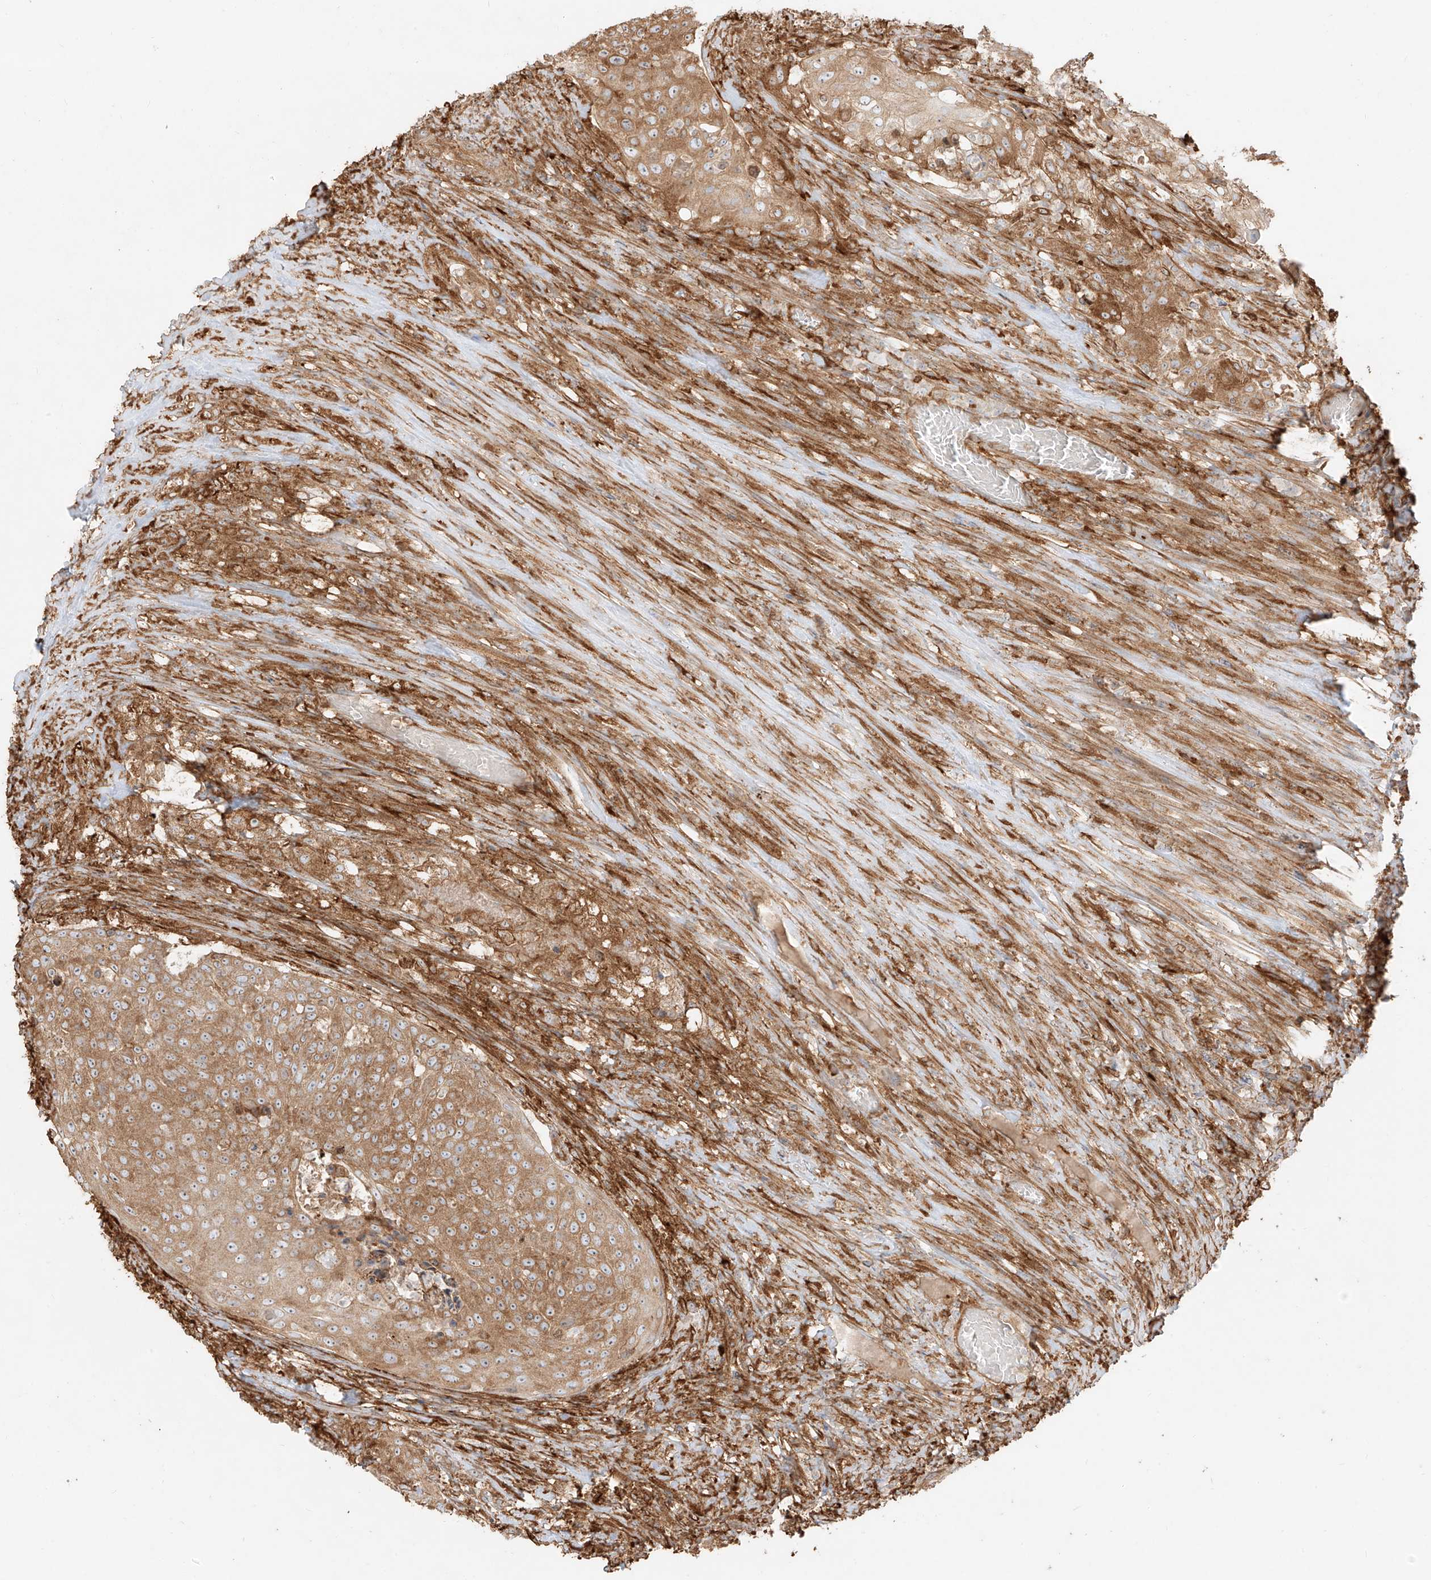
{"staining": {"intensity": "moderate", "quantity": ">75%", "location": "cytoplasmic/membranous"}, "tissue": "urothelial cancer", "cell_type": "Tumor cells", "image_type": "cancer", "snomed": [{"axis": "morphology", "description": "Urothelial carcinoma, High grade"}, {"axis": "topography", "description": "Urinary bladder"}], "caption": "Urothelial cancer stained with a protein marker reveals moderate staining in tumor cells.", "gene": "SNX9", "patient": {"sex": "female", "age": 63}}